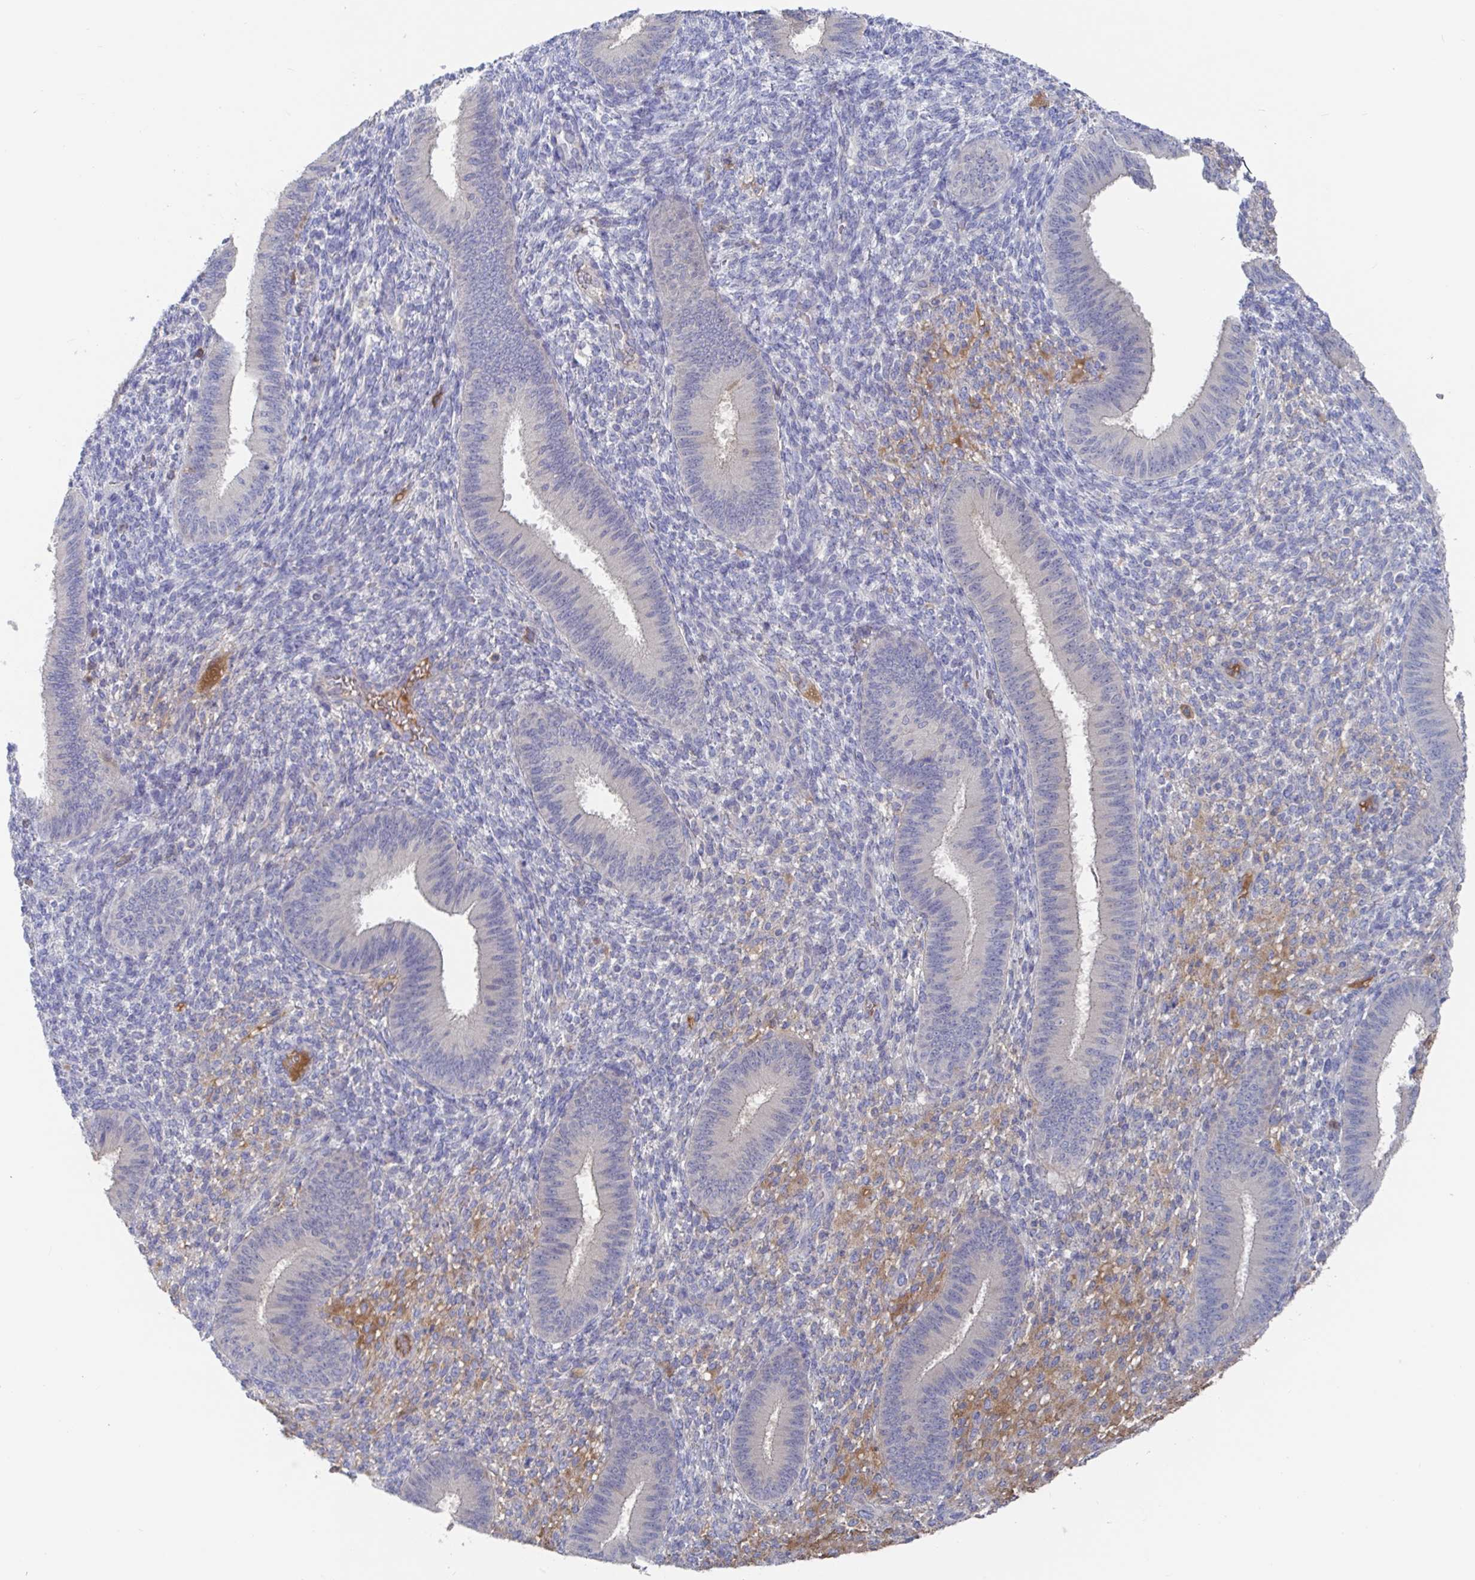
{"staining": {"intensity": "negative", "quantity": "none", "location": "none"}, "tissue": "endometrium", "cell_type": "Cells in endometrial stroma", "image_type": "normal", "snomed": [{"axis": "morphology", "description": "Normal tissue, NOS"}, {"axis": "topography", "description": "Endometrium"}], "caption": "Histopathology image shows no protein expression in cells in endometrial stroma of unremarkable endometrium.", "gene": "GPR148", "patient": {"sex": "female", "age": 39}}